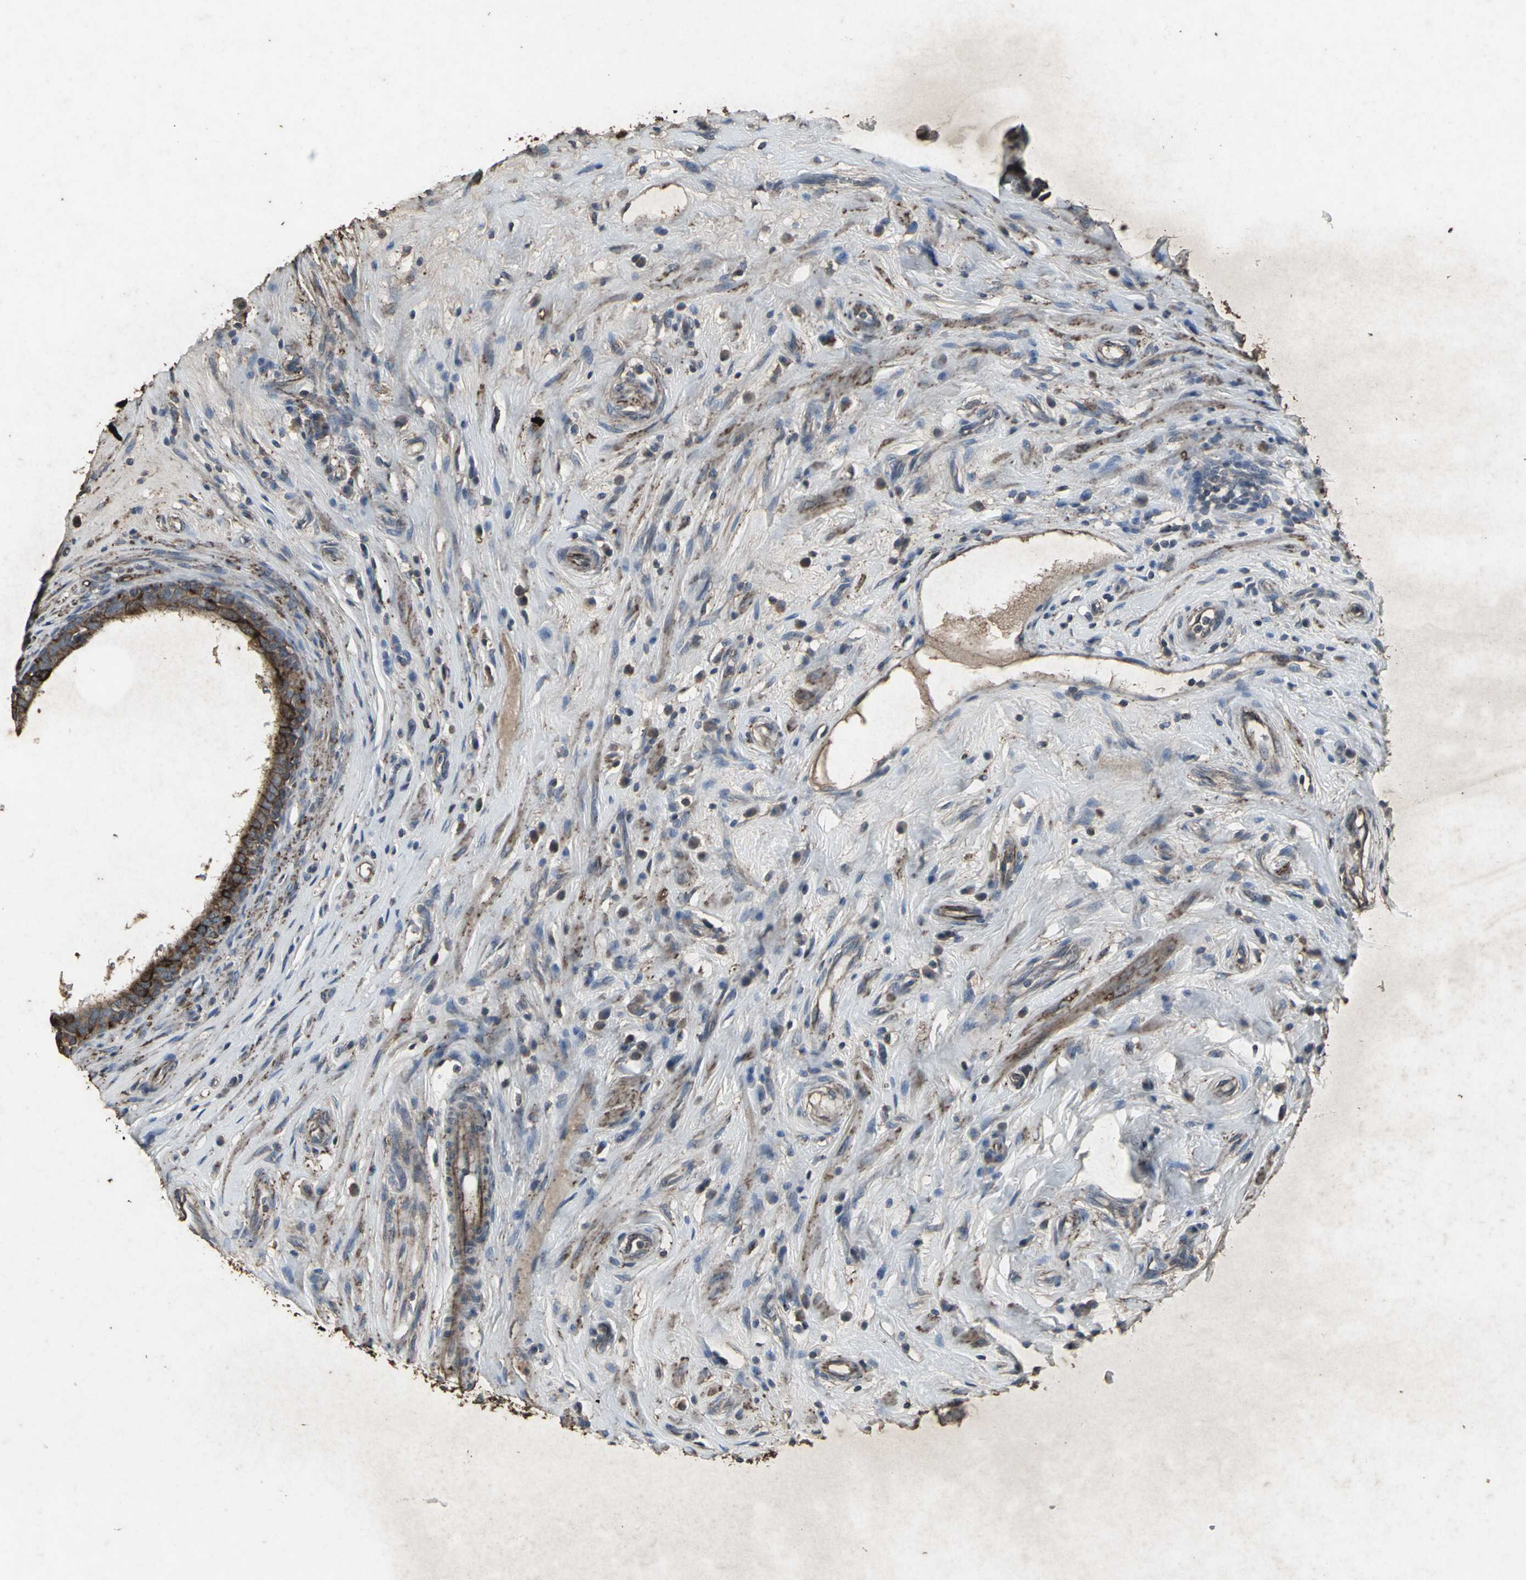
{"staining": {"intensity": "strong", "quantity": ">75%", "location": "cytoplasmic/membranous"}, "tissue": "epididymis", "cell_type": "Glandular cells", "image_type": "normal", "snomed": [{"axis": "morphology", "description": "Normal tissue, NOS"}, {"axis": "morphology", "description": "Inflammation, NOS"}, {"axis": "topography", "description": "Epididymis"}], "caption": "Benign epididymis reveals strong cytoplasmic/membranous expression in about >75% of glandular cells, visualized by immunohistochemistry.", "gene": "CCR9", "patient": {"sex": "male", "age": 84}}